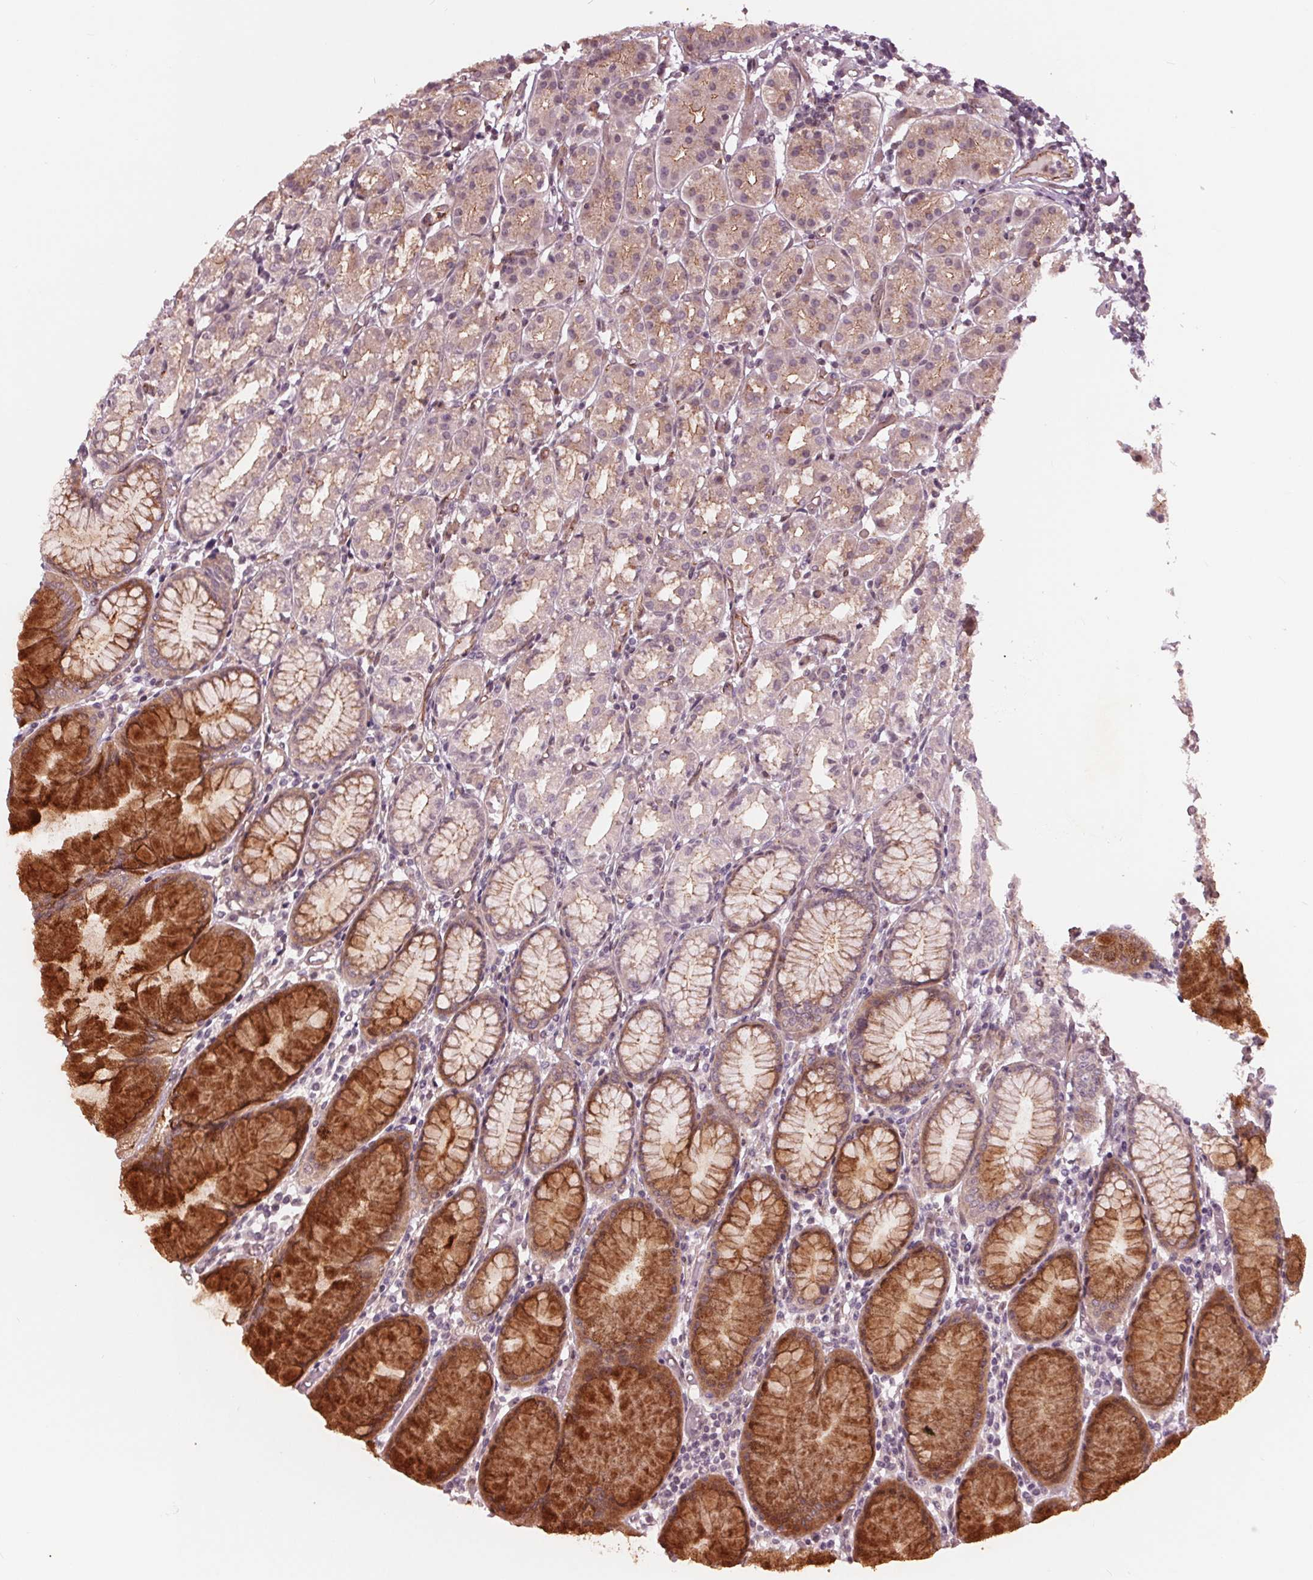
{"staining": {"intensity": "strong", "quantity": "25%-75%", "location": "cytoplasmic/membranous"}, "tissue": "stomach", "cell_type": "Glandular cells", "image_type": "normal", "snomed": [{"axis": "morphology", "description": "Normal tissue, NOS"}, {"axis": "topography", "description": "Stomach"}], "caption": "IHC of benign human stomach demonstrates high levels of strong cytoplasmic/membranous positivity in about 25%-75% of glandular cells.", "gene": "TXNIP", "patient": {"sex": "female", "age": 57}}